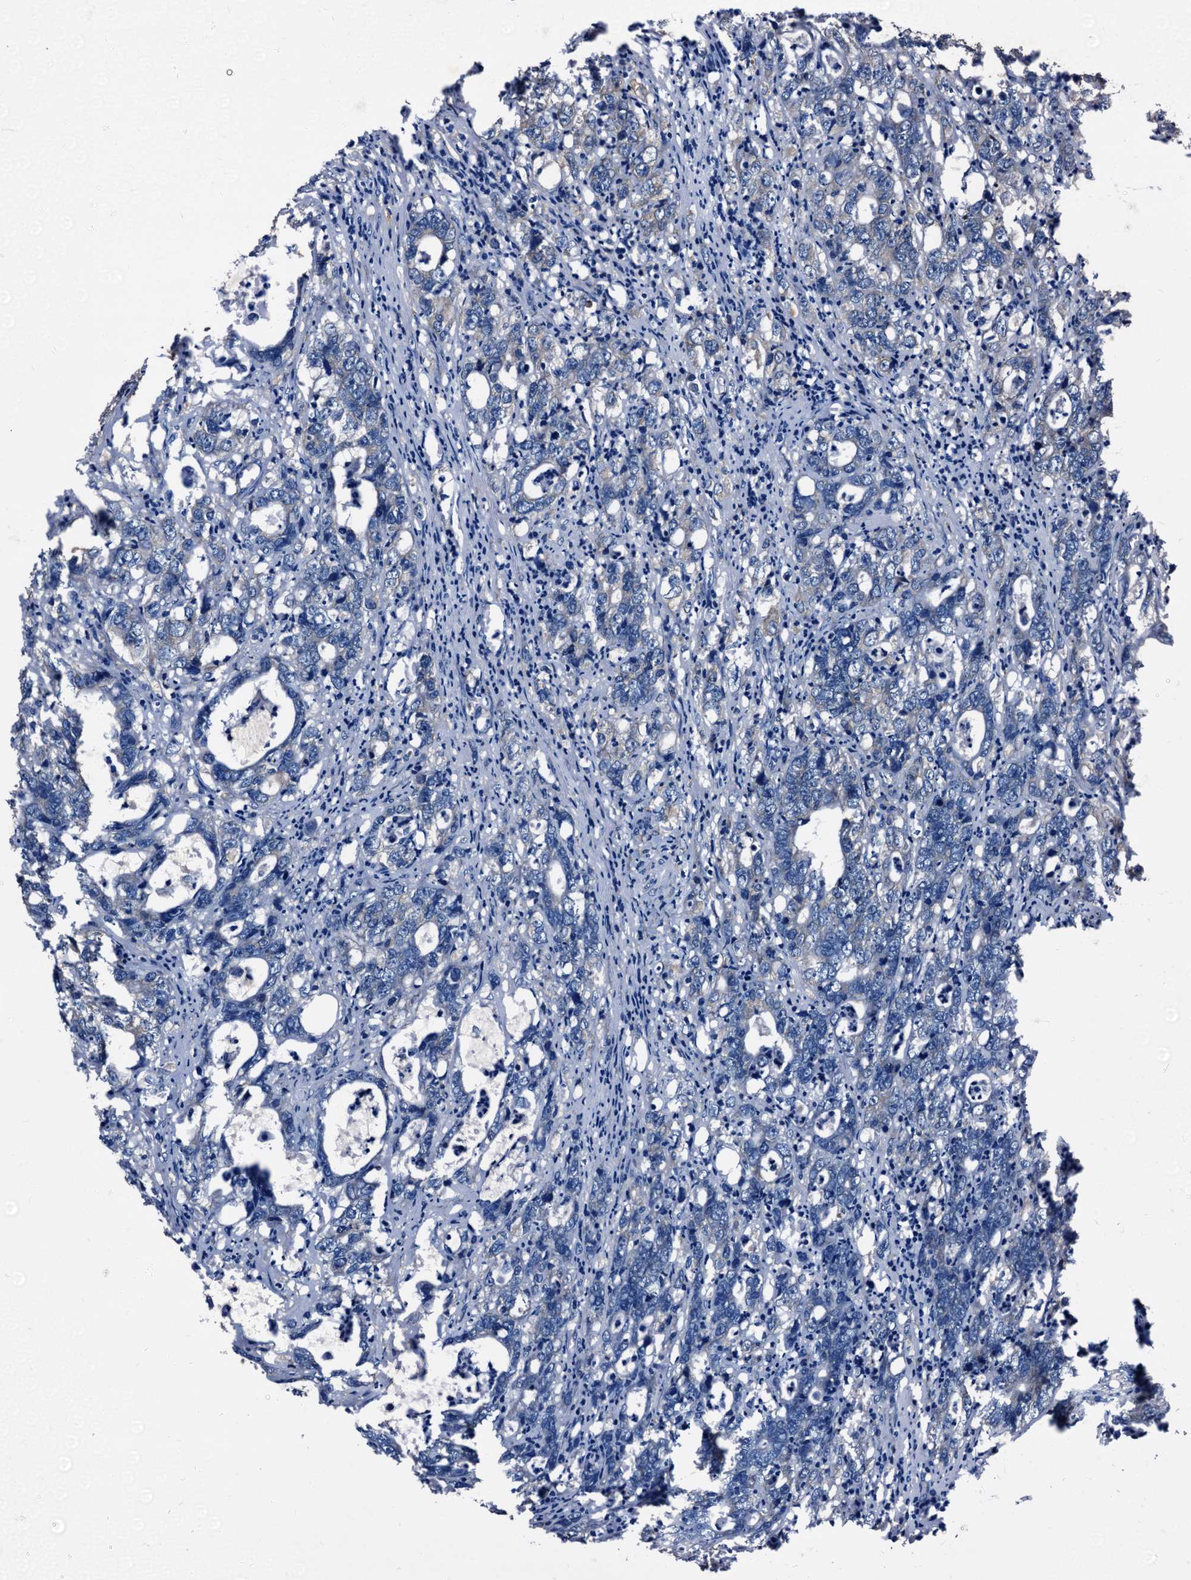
{"staining": {"intensity": "negative", "quantity": "none", "location": "none"}, "tissue": "colorectal cancer", "cell_type": "Tumor cells", "image_type": "cancer", "snomed": [{"axis": "morphology", "description": "Adenocarcinoma, NOS"}, {"axis": "topography", "description": "Colon"}], "caption": "This is an IHC micrograph of colorectal cancer. There is no positivity in tumor cells.", "gene": "PEX5", "patient": {"sex": "female", "age": 75}}